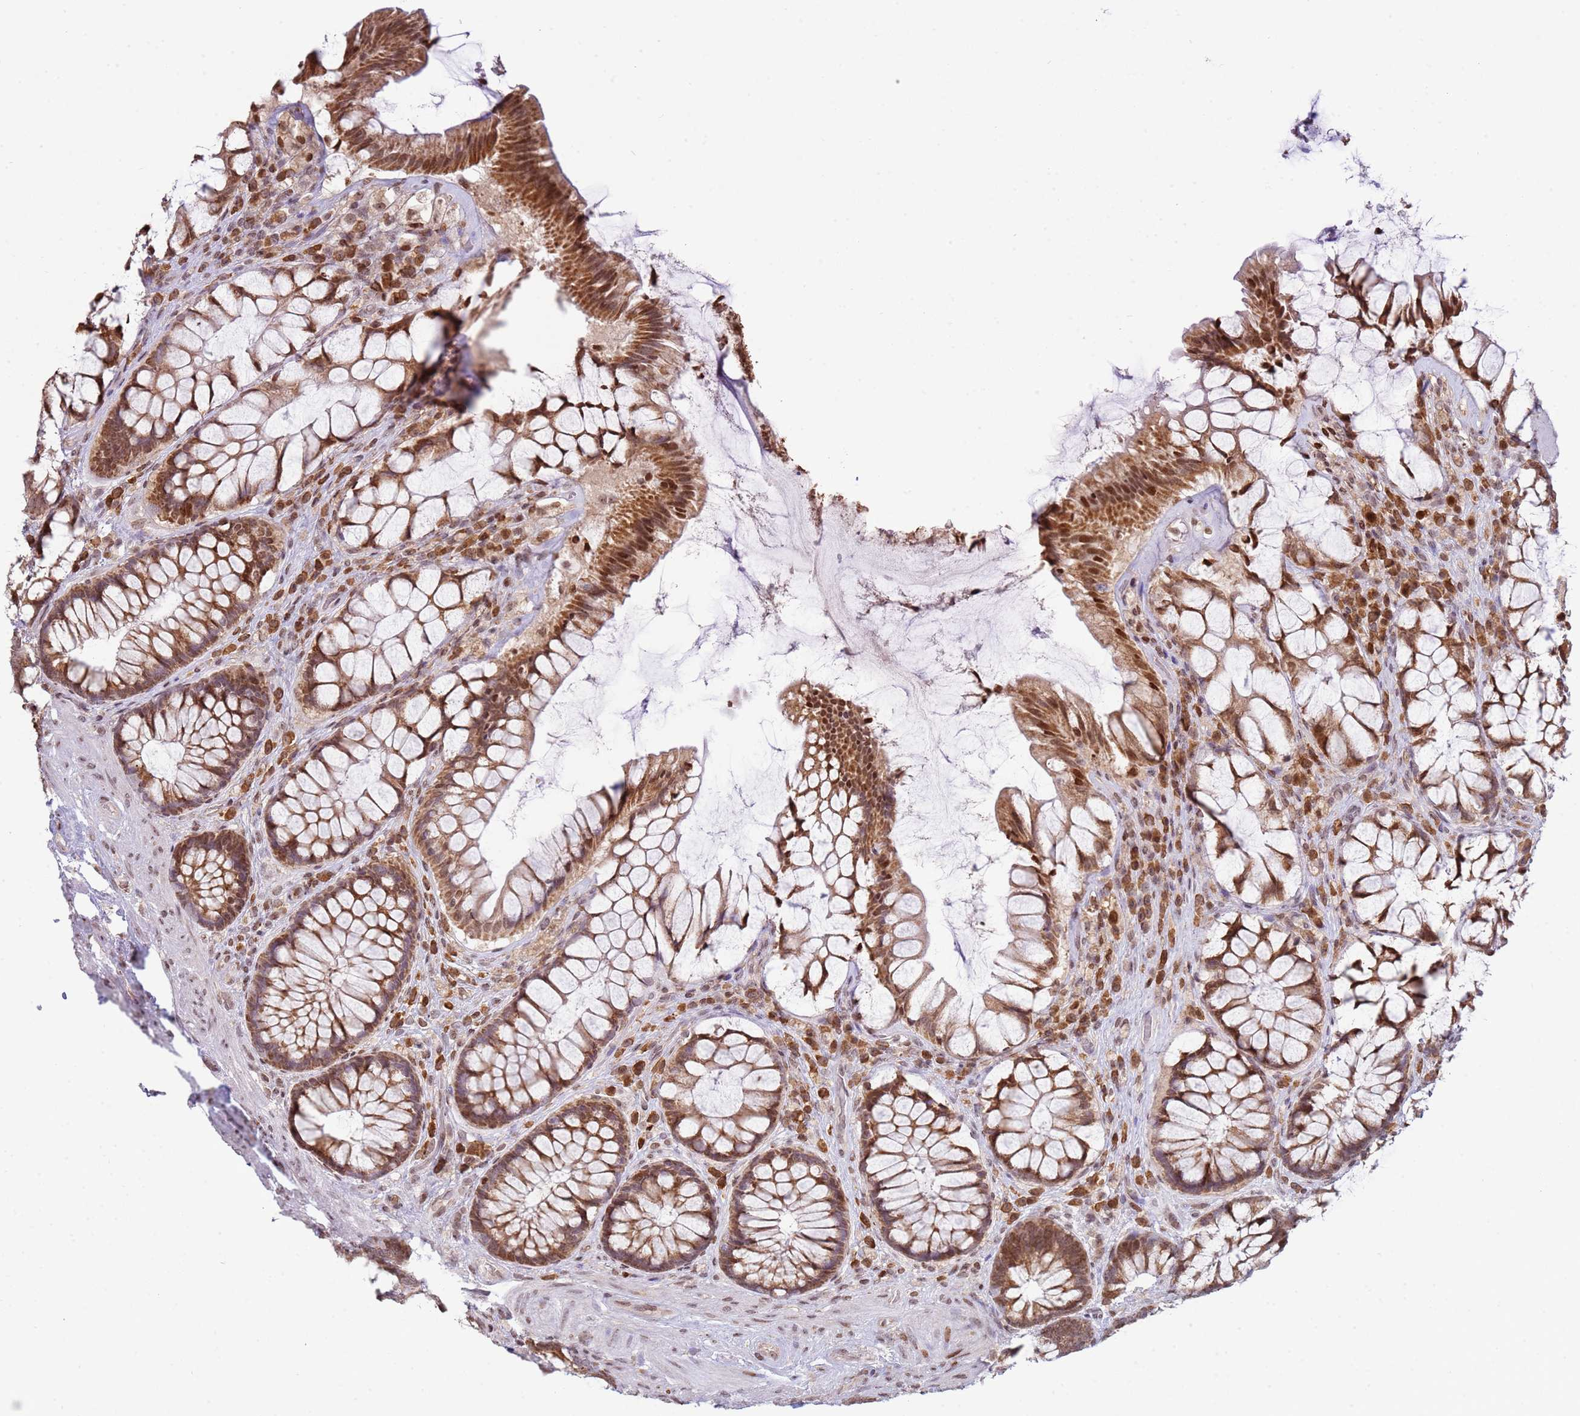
{"staining": {"intensity": "moderate", "quantity": ">75%", "location": "cytoplasmic/membranous"}, "tissue": "rectum", "cell_type": "Glandular cells", "image_type": "normal", "snomed": [{"axis": "morphology", "description": "Normal tissue, NOS"}, {"axis": "topography", "description": "Rectum"}], "caption": "Unremarkable rectum displays moderate cytoplasmic/membranous expression in approximately >75% of glandular cells (Stains: DAB in brown, nuclei in blue, Microscopy: brightfield microscopy at high magnification)..", "gene": "SCAF1", "patient": {"sex": "female", "age": 58}}